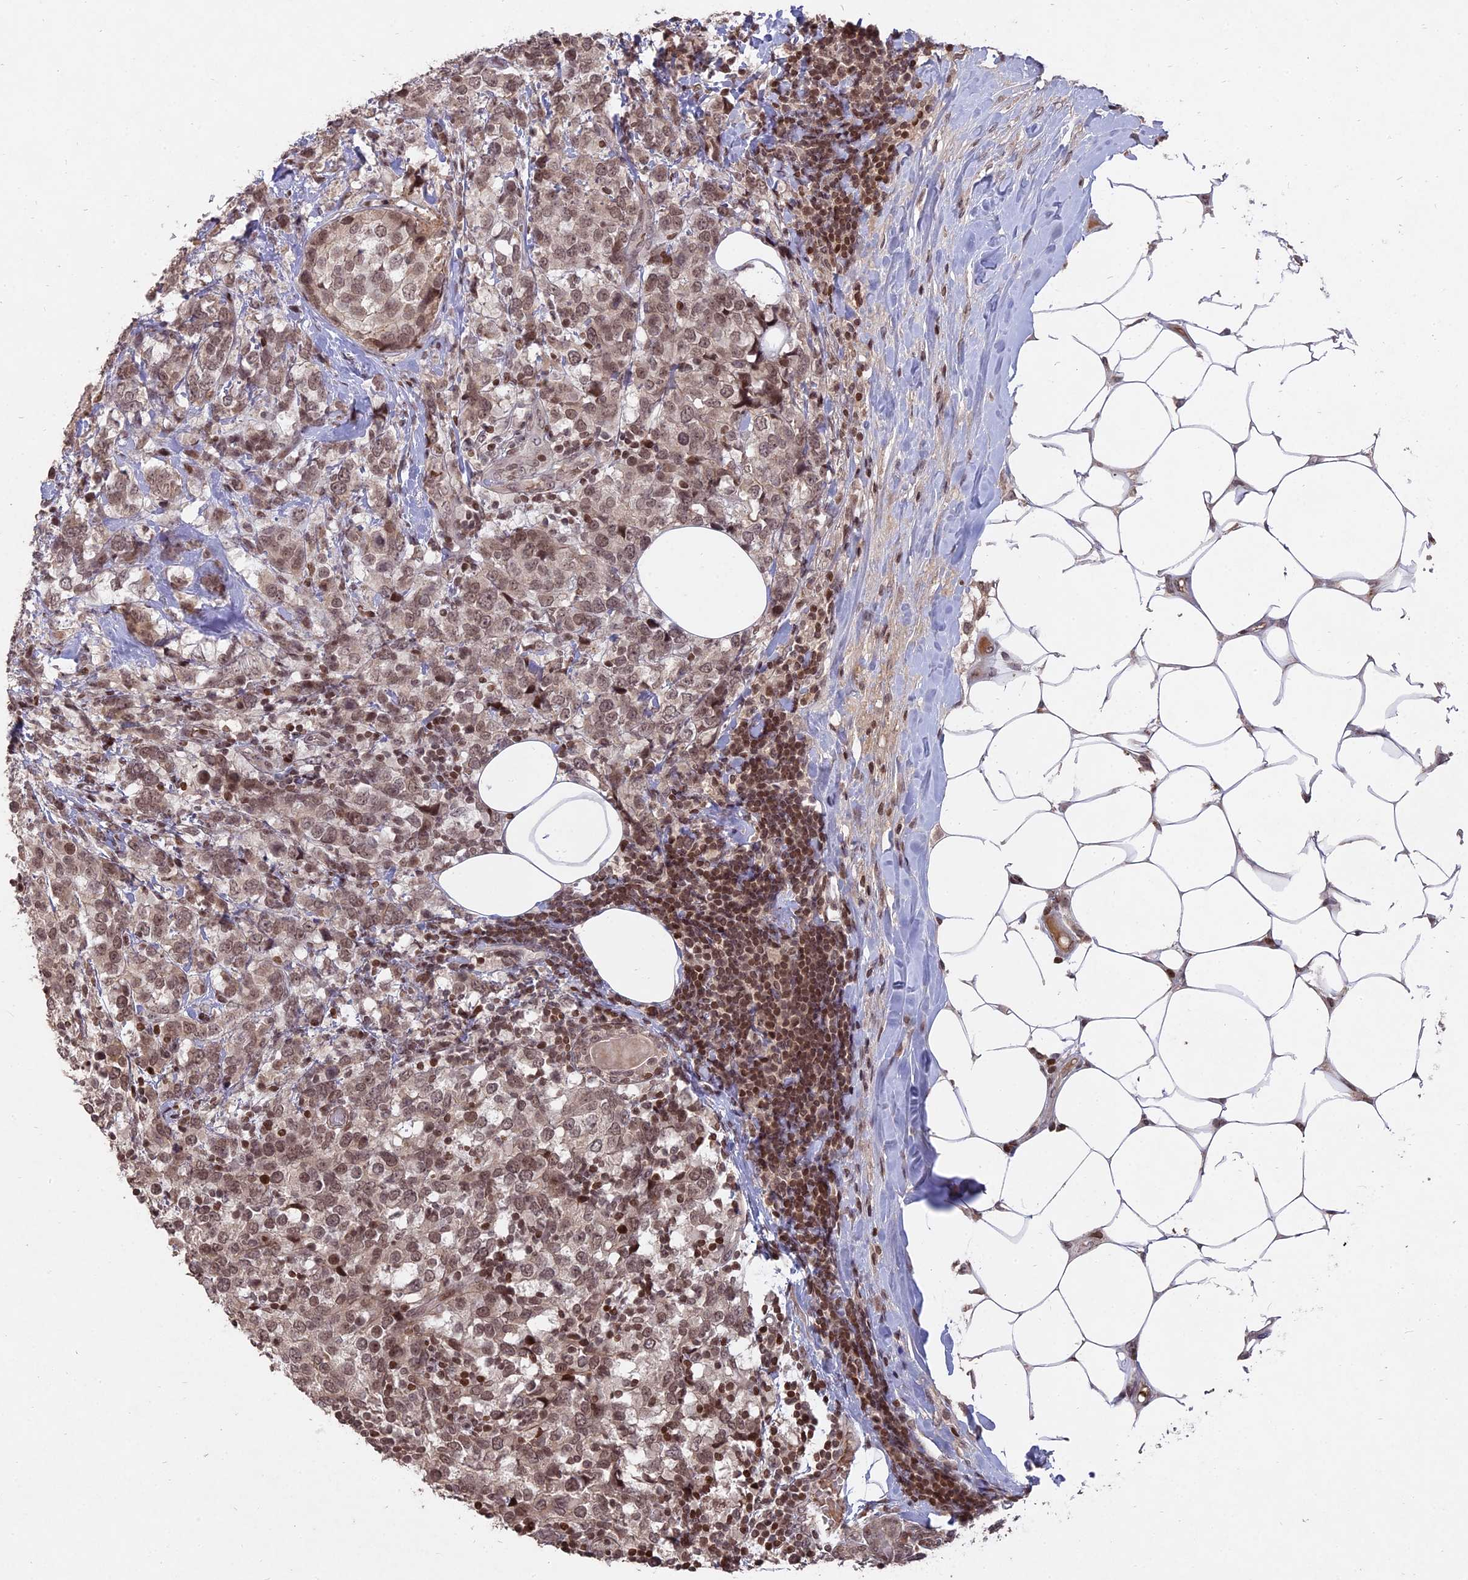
{"staining": {"intensity": "weak", "quantity": ">75%", "location": "nuclear"}, "tissue": "breast cancer", "cell_type": "Tumor cells", "image_type": "cancer", "snomed": [{"axis": "morphology", "description": "Lobular carcinoma"}, {"axis": "topography", "description": "Breast"}], "caption": "Breast cancer (lobular carcinoma) stained for a protein demonstrates weak nuclear positivity in tumor cells. (Brightfield microscopy of DAB IHC at high magnification).", "gene": "NR1H3", "patient": {"sex": "female", "age": 59}}